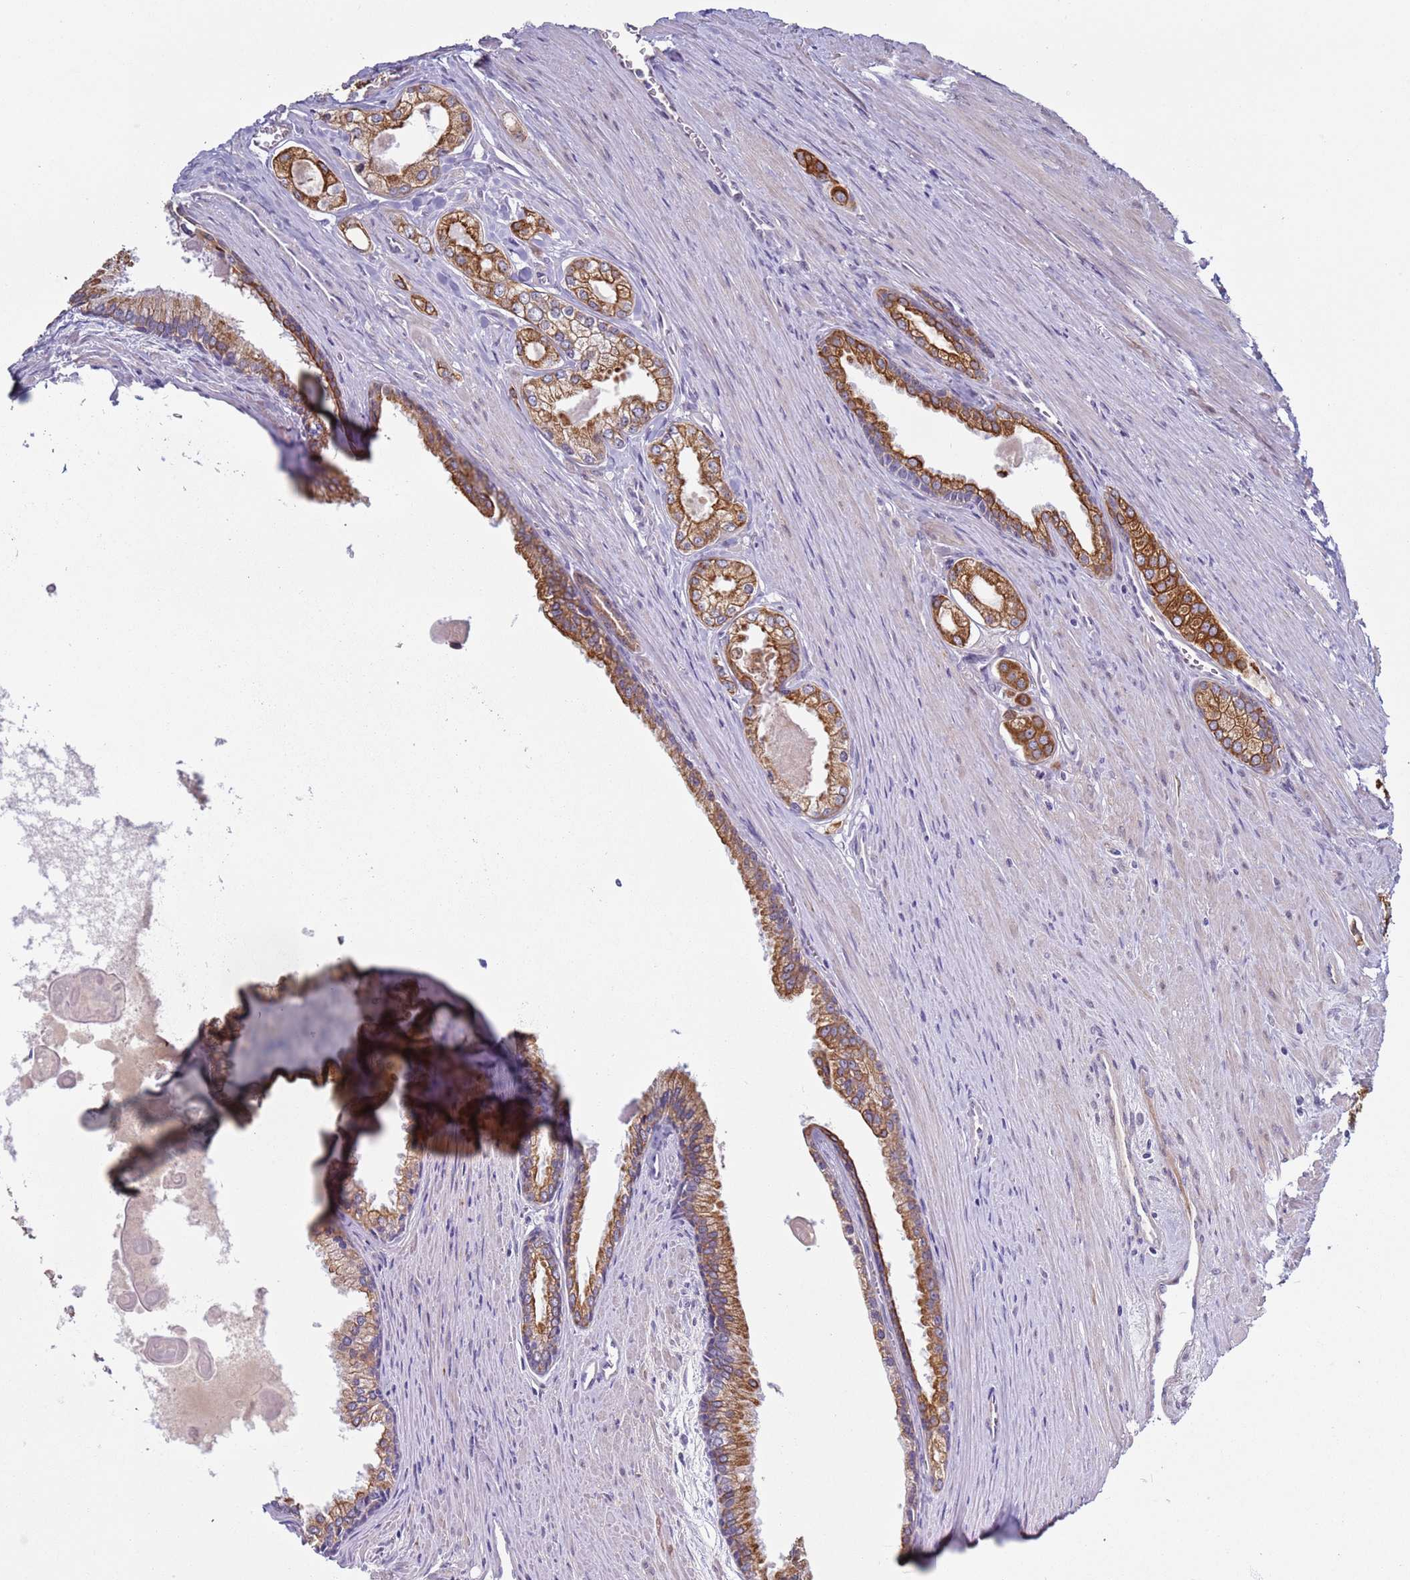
{"staining": {"intensity": "moderate", "quantity": ">75%", "location": "cytoplasmic/membranous"}, "tissue": "prostate cancer", "cell_type": "Tumor cells", "image_type": "cancer", "snomed": [{"axis": "morphology", "description": "Adenocarcinoma, High grade"}, {"axis": "topography", "description": "Prostate"}], "caption": "IHC (DAB (3,3'-diaminobenzidine)) staining of prostate adenocarcinoma (high-grade) shows moderate cytoplasmic/membranous protein staining in approximately >75% of tumor cells. (Brightfield microscopy of DAB IHC at high magnification).", "gene": "NPAP1", "patient": {"sex": "male", "age": 68}}